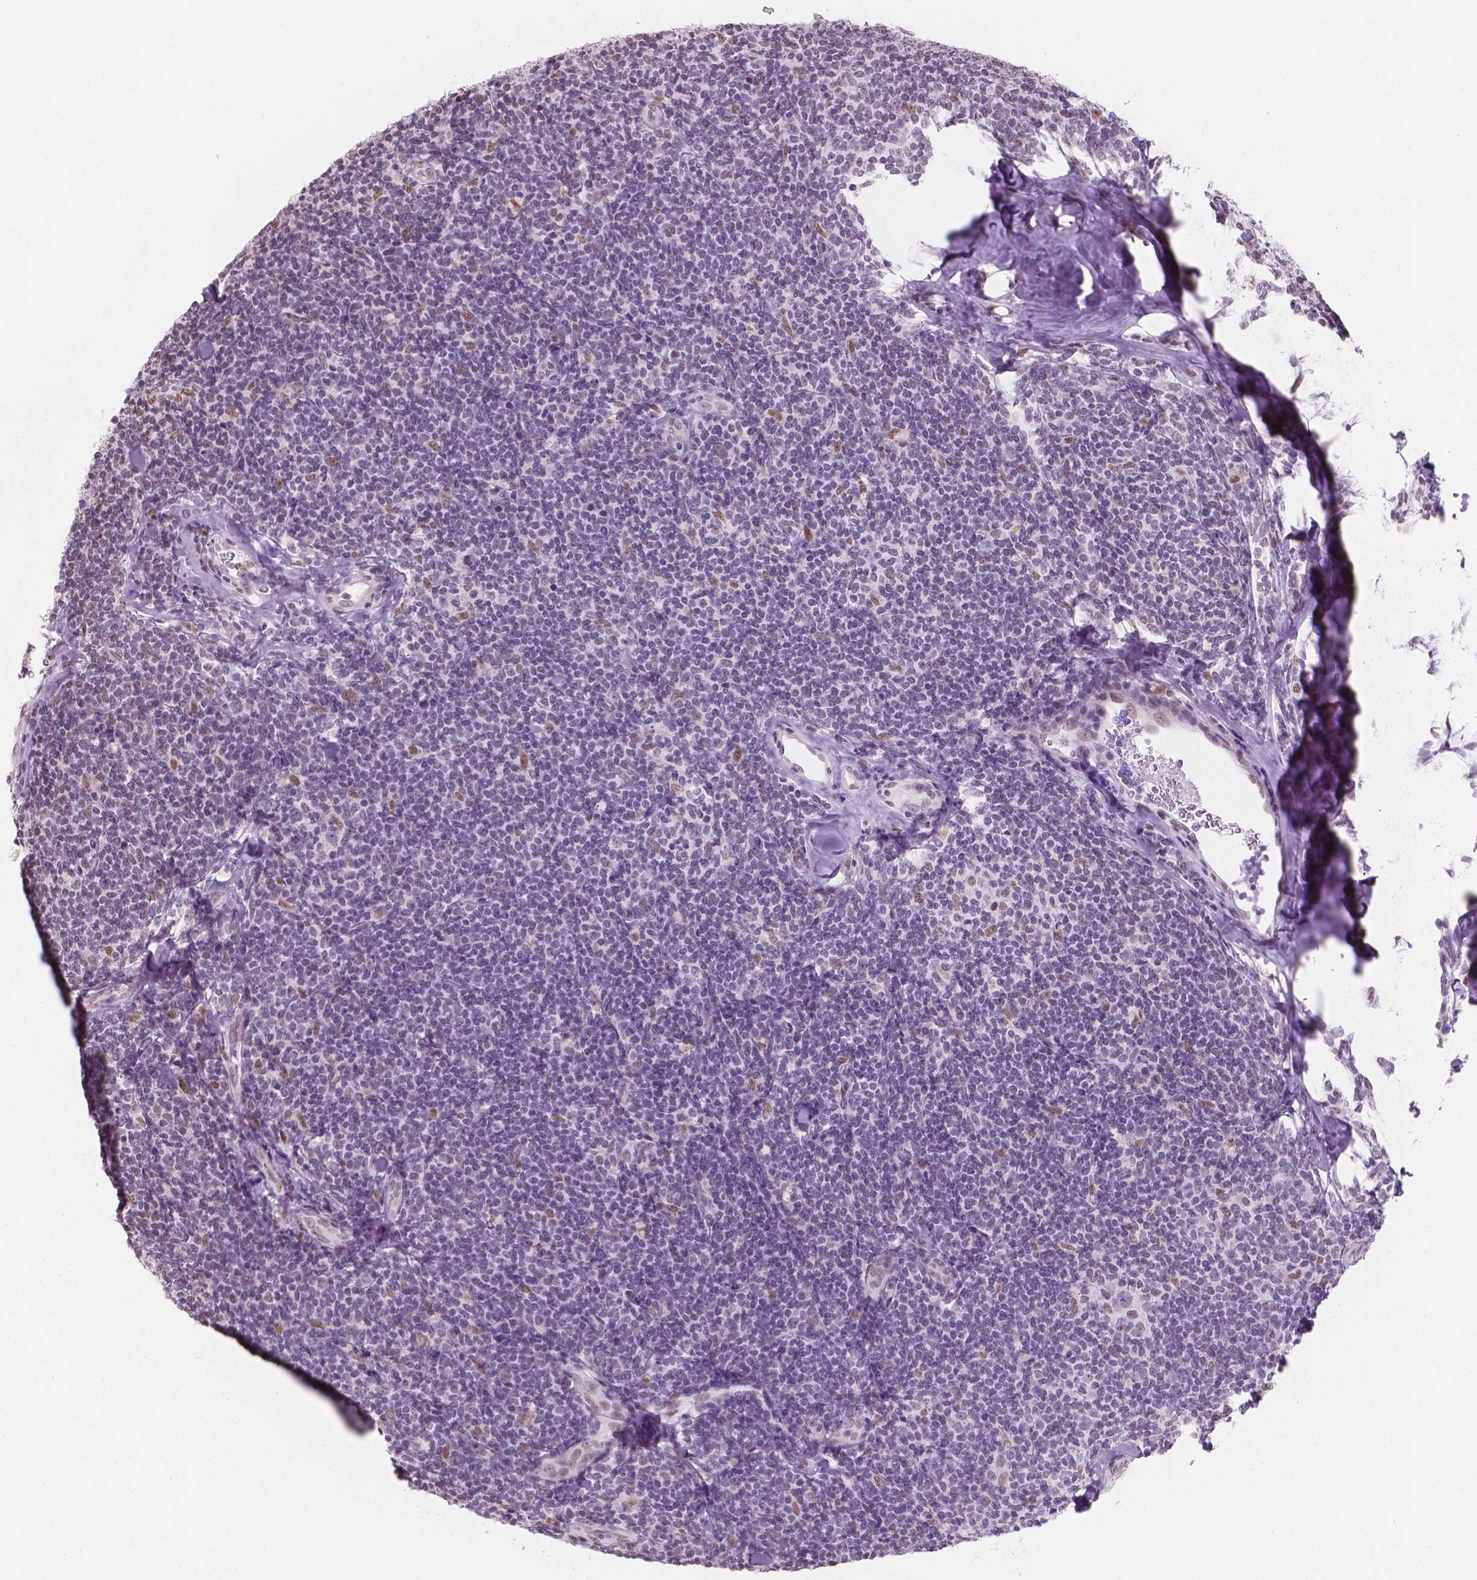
{"staining": {"intensity": "negative", "quantity": "none", "location": "none"}, "tissue": "lymphoma", "cell_type": "Tumor cells", "image_type": "cancer", "snomed": [{"axis": "morphology", "description": "Malignant lymphoma, non-Hodgkin's type, Low grade"}, {"axis": "topography", "description": "Lymph node"}], "caption": "Immunohistochemistry (IHC) of malignant lymphoma, non-Hodgkin's type (low-grade) displays no expression in tumor cells.", "gene": "PIAS2", "patient": {"sex": "female", "age": 56}}